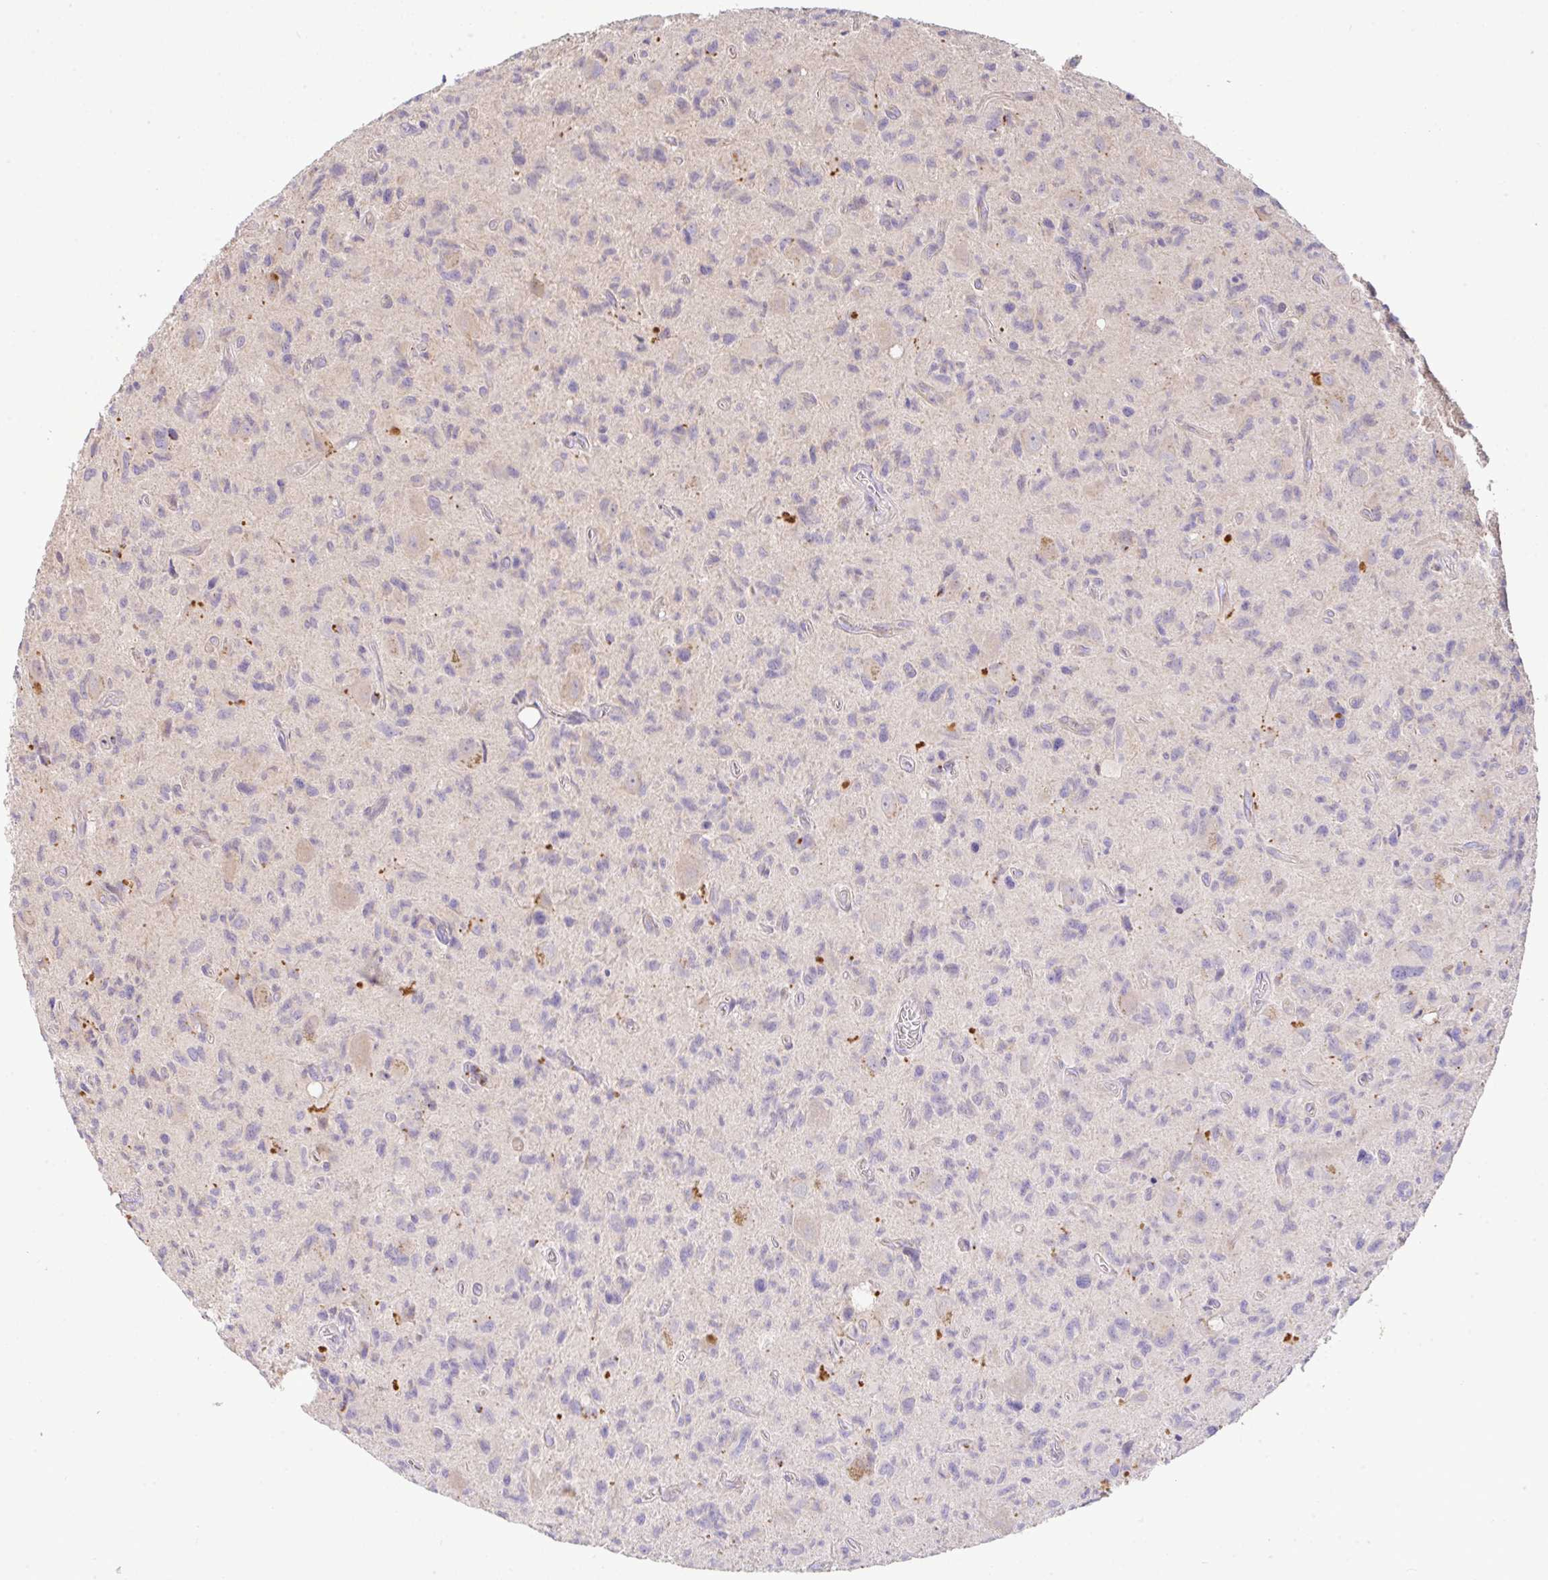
{"staining": {"intensity": "negative", "quantity": "none", "location": "none"}, "tissue": "glioma", "cell_type": "Tumor cells", "image_type": "cancer", "snomed": [{"axis": "morphology", "description": "Glioma, malignant, High grade"}, {"axis": "topography", "description": "Brain"}], "caption": "The histopathology image demonstrates no significant positivity in tumor cells of high-grade glioma (malignant). (Stains: DAB (3,3'-diaminobenzidine) immunohistochemistry with hematoxylin counter stain, Microscopy: brightfield microscopy at high magnification).", "gene": "EPN3", "patient": {"sex": "male", "age": 76}}